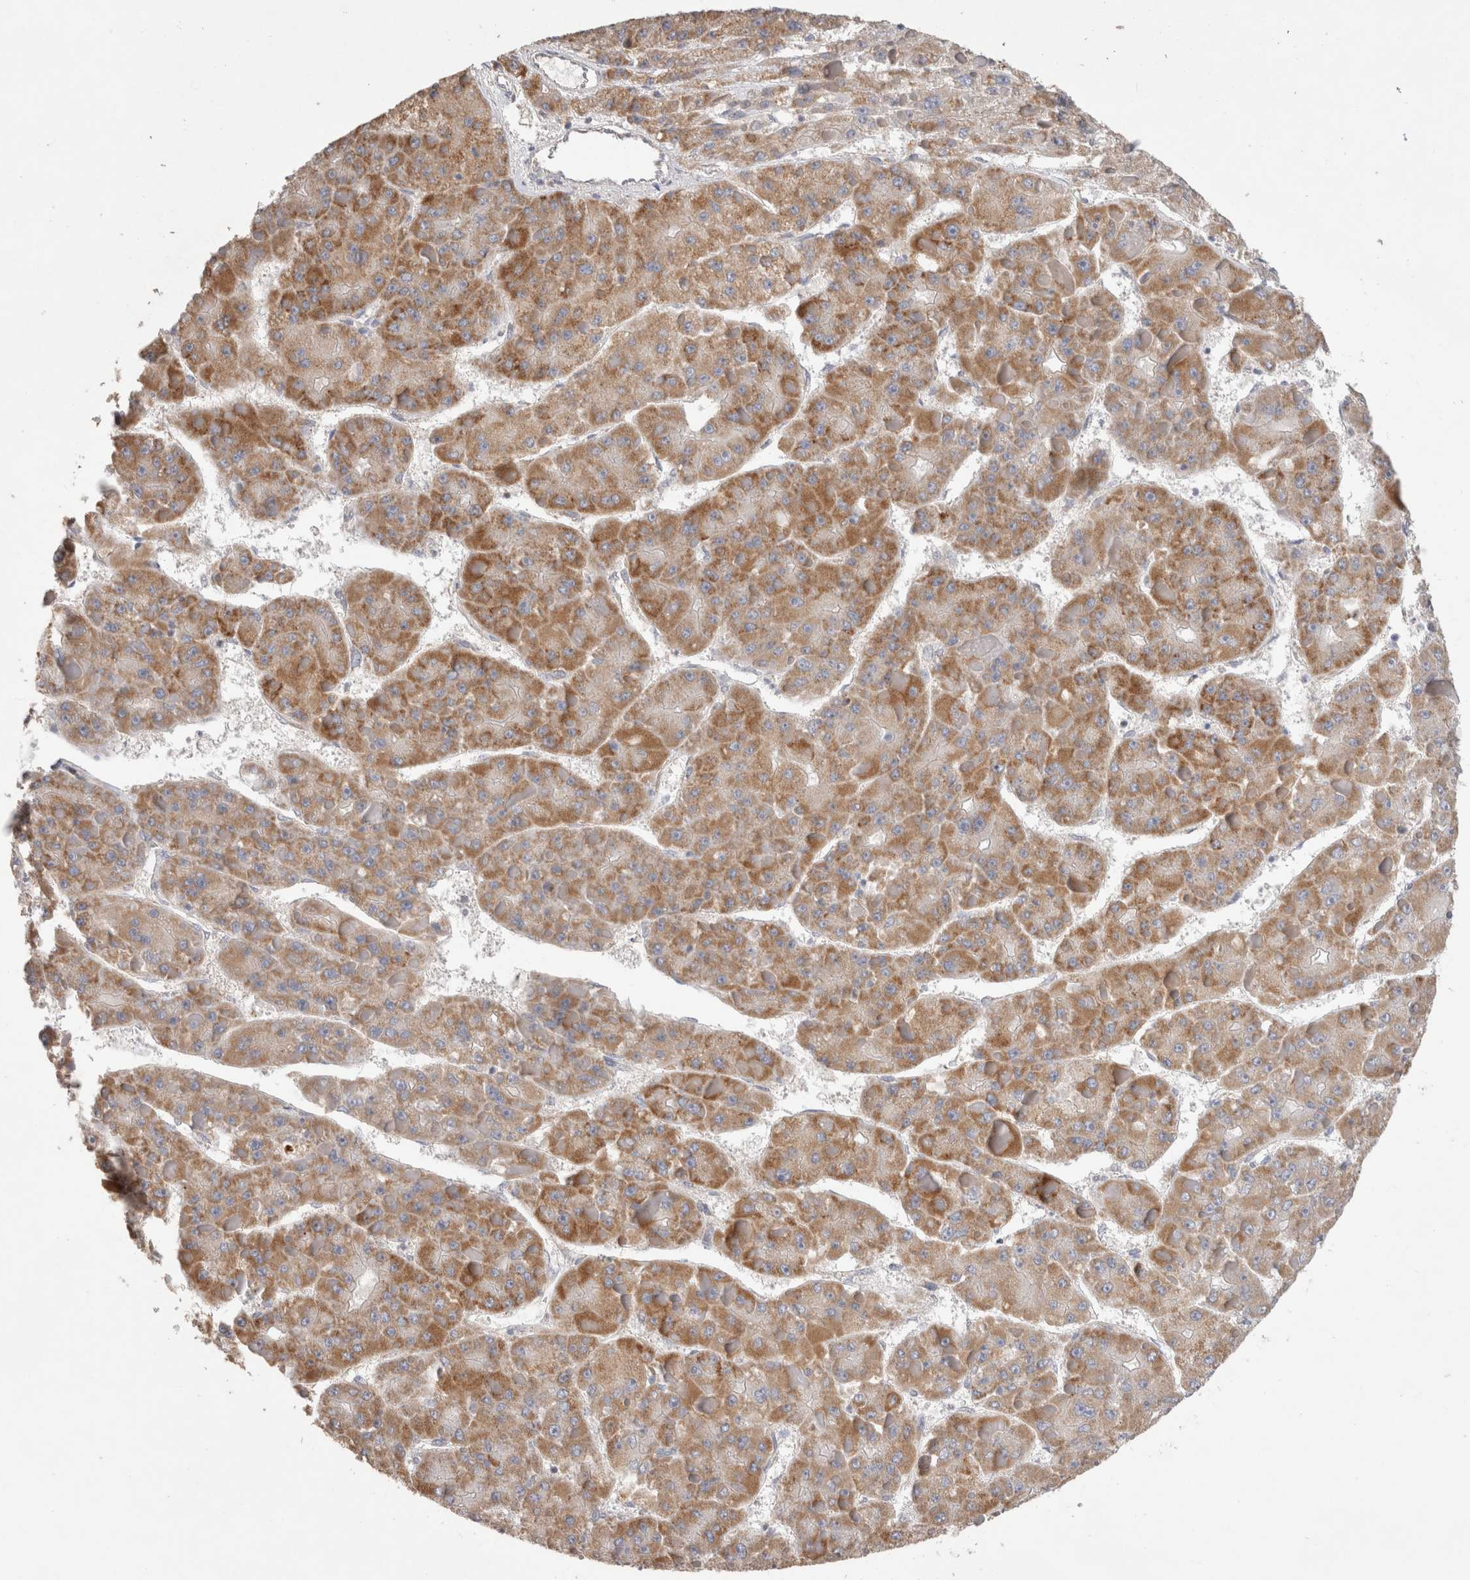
{"staining": {"intensity": "moderate", "quantity": ">75%", "location": "cytoplasmic/membranous"}, "tissue": "liver cancer", "cell_type": "Tumor cells", "image_type": "cancer", "snomed": [{"axis": "morphology", "description": "Carcinoma, Hepatocellular, NOS"}, {"axis": "topography", "description": "Liver"}], "caption": "Moderate cytoplasmic/membranous positivity is seen in approximately >75% of tumor cells in liver hepatocellular carcinoma.", "gene": "IARS2", "patient": {"sex": "female", "age": 73}}